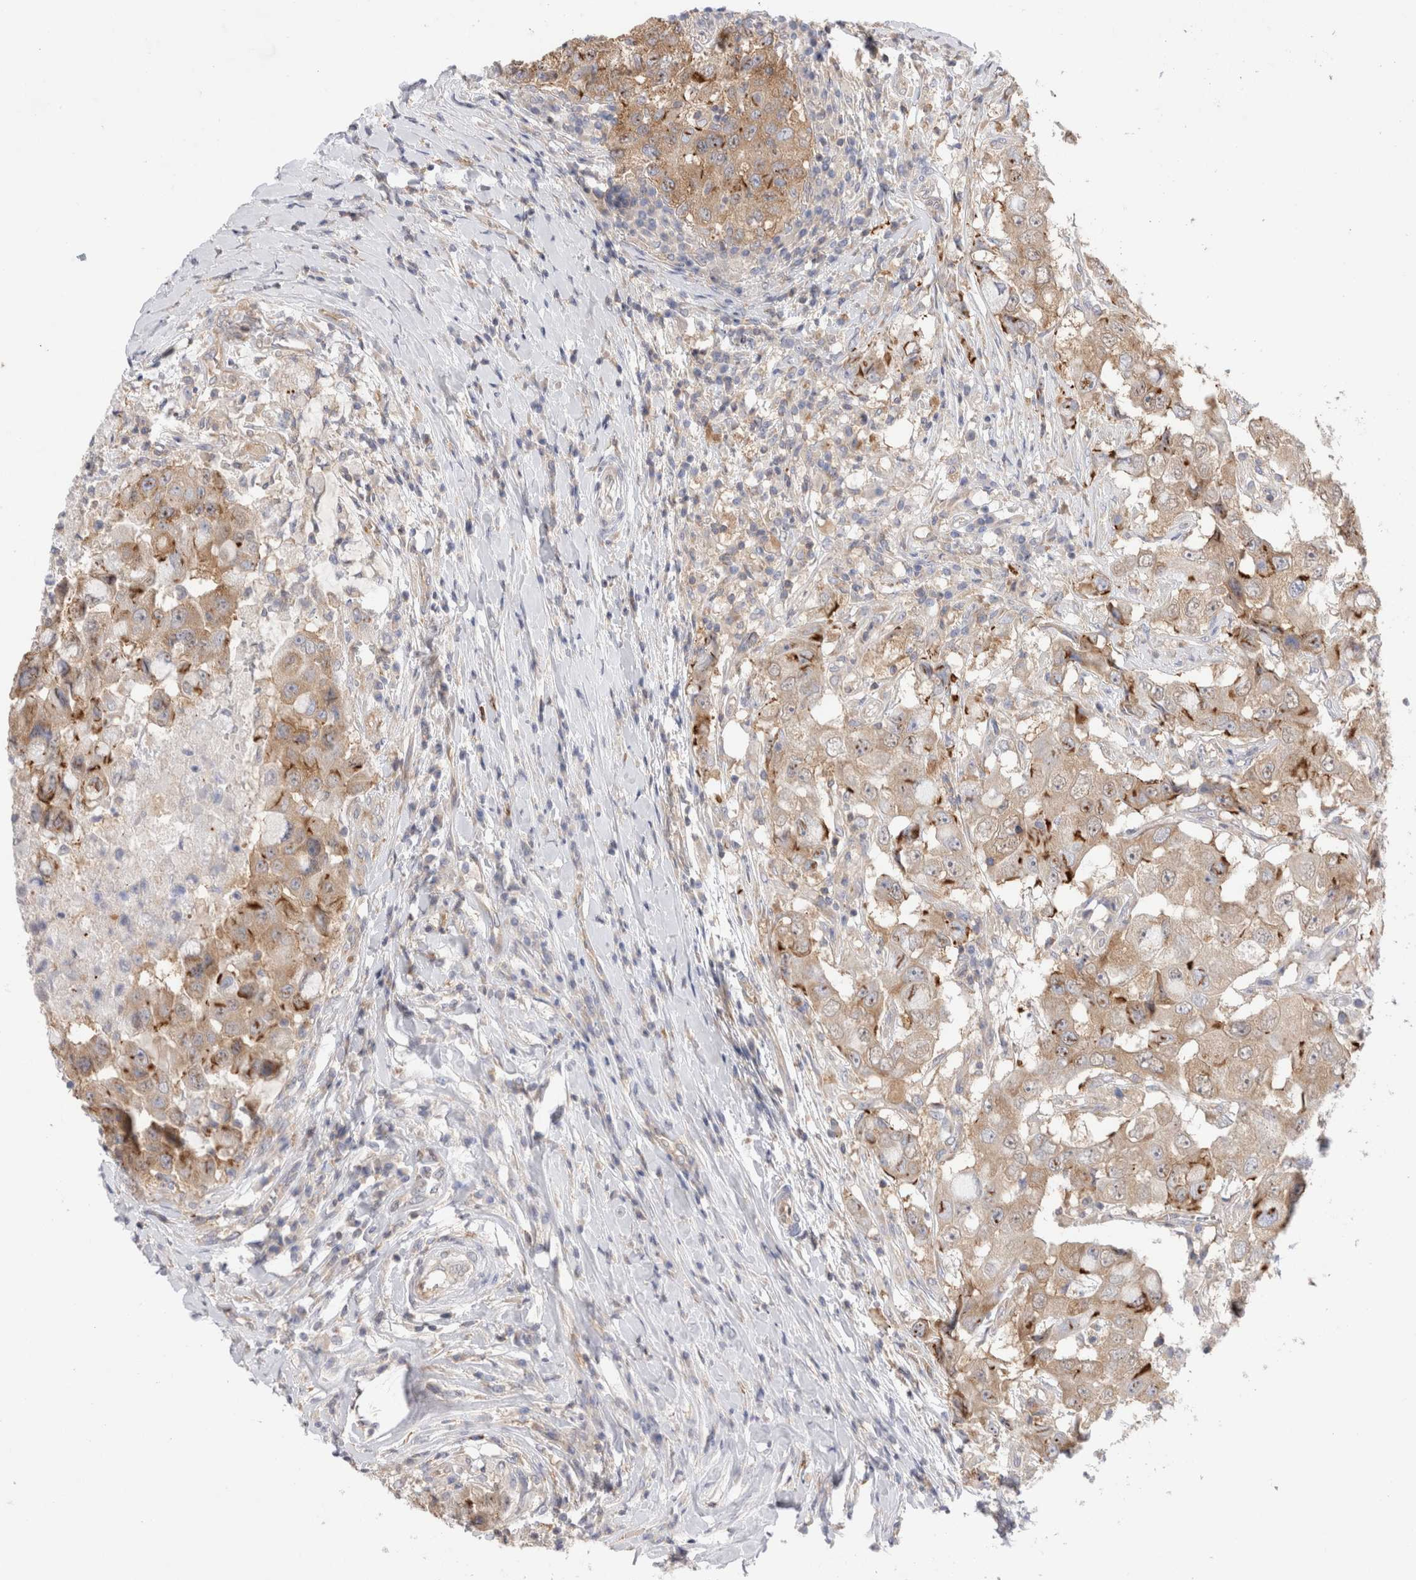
{"staining": {"intensity": "moderate", "quantity": "<25%", "location": "cytoplasmic/membranous"}, "tissue": "breast cancer", "cell_type": "Tumor cells", "image_type": "cancer", "snomed": [{"axis": "morphology", "description": "Duct carcinoma"}, {"axis": "topography", "description": "Breast"}], "caption": "About <25% of tumor cells in human breast infiltrating ductal carcinoma exhibit moderate cytoplasmic/membranous protein expression as visualized by brown immunohistochemical staining.", "gene": "ZNF23", "patient": {"sex": "female", "age": 27}}